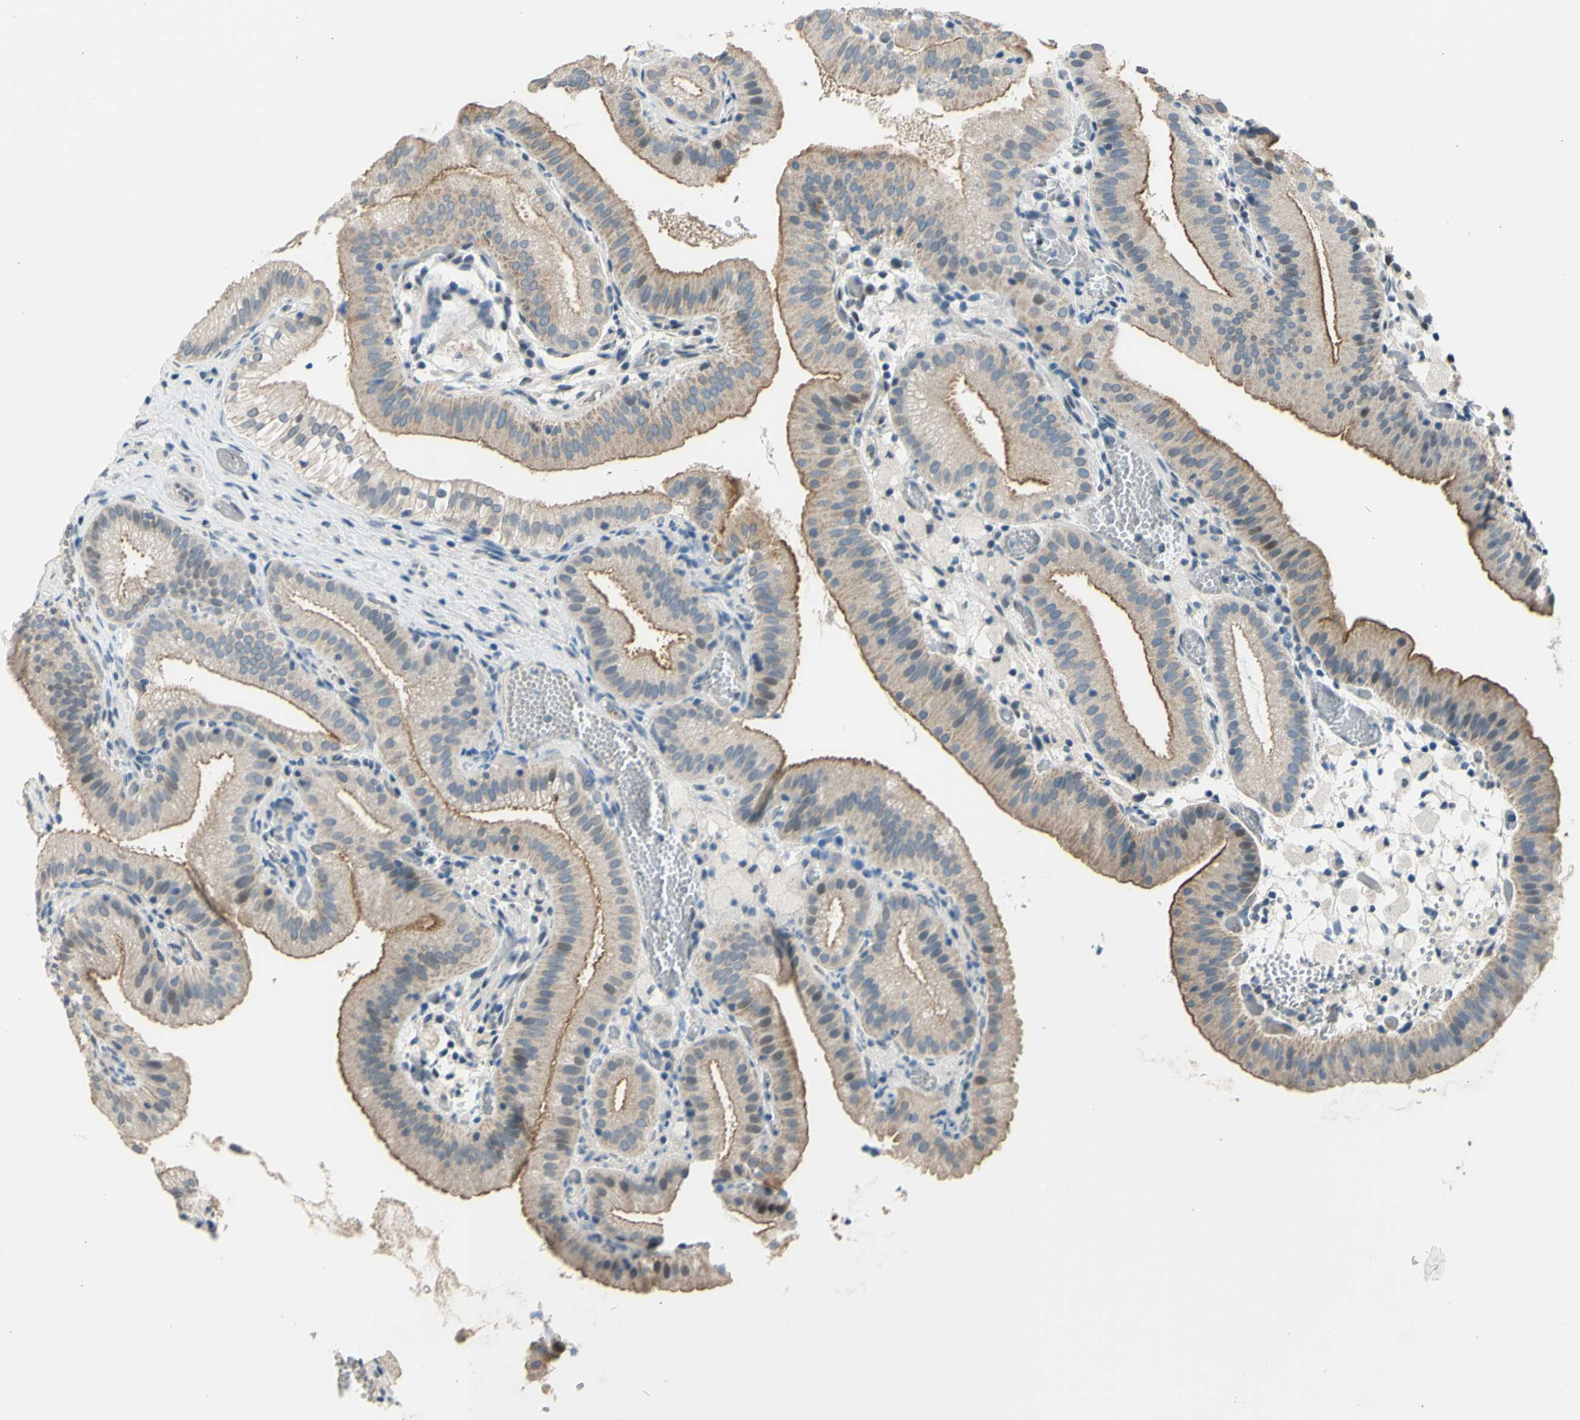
{"staining": {"intensity": "moderate", "quantity": ">75%", "location": "cytoplasmic/membranous"}, "tissue": "gallbladder", "cell_type": "Glandular cells", "image_type": "normal", "snomed": [{"axis": "morphology", "description": "Normal tissue, NOS"}, {"axis": "topography", "description": "Gallbladder"}], "caption": "Immunohistochemistry (IHC) micrograph of benign human gallbladder stained for a protein (brown), which demonstrates medium levels of moderate cytoplasmic/membranous positivity in approximately >75% of glandular cells.", "gene": "ZNF184", "patient": {"sex": "male", "age": 54}}